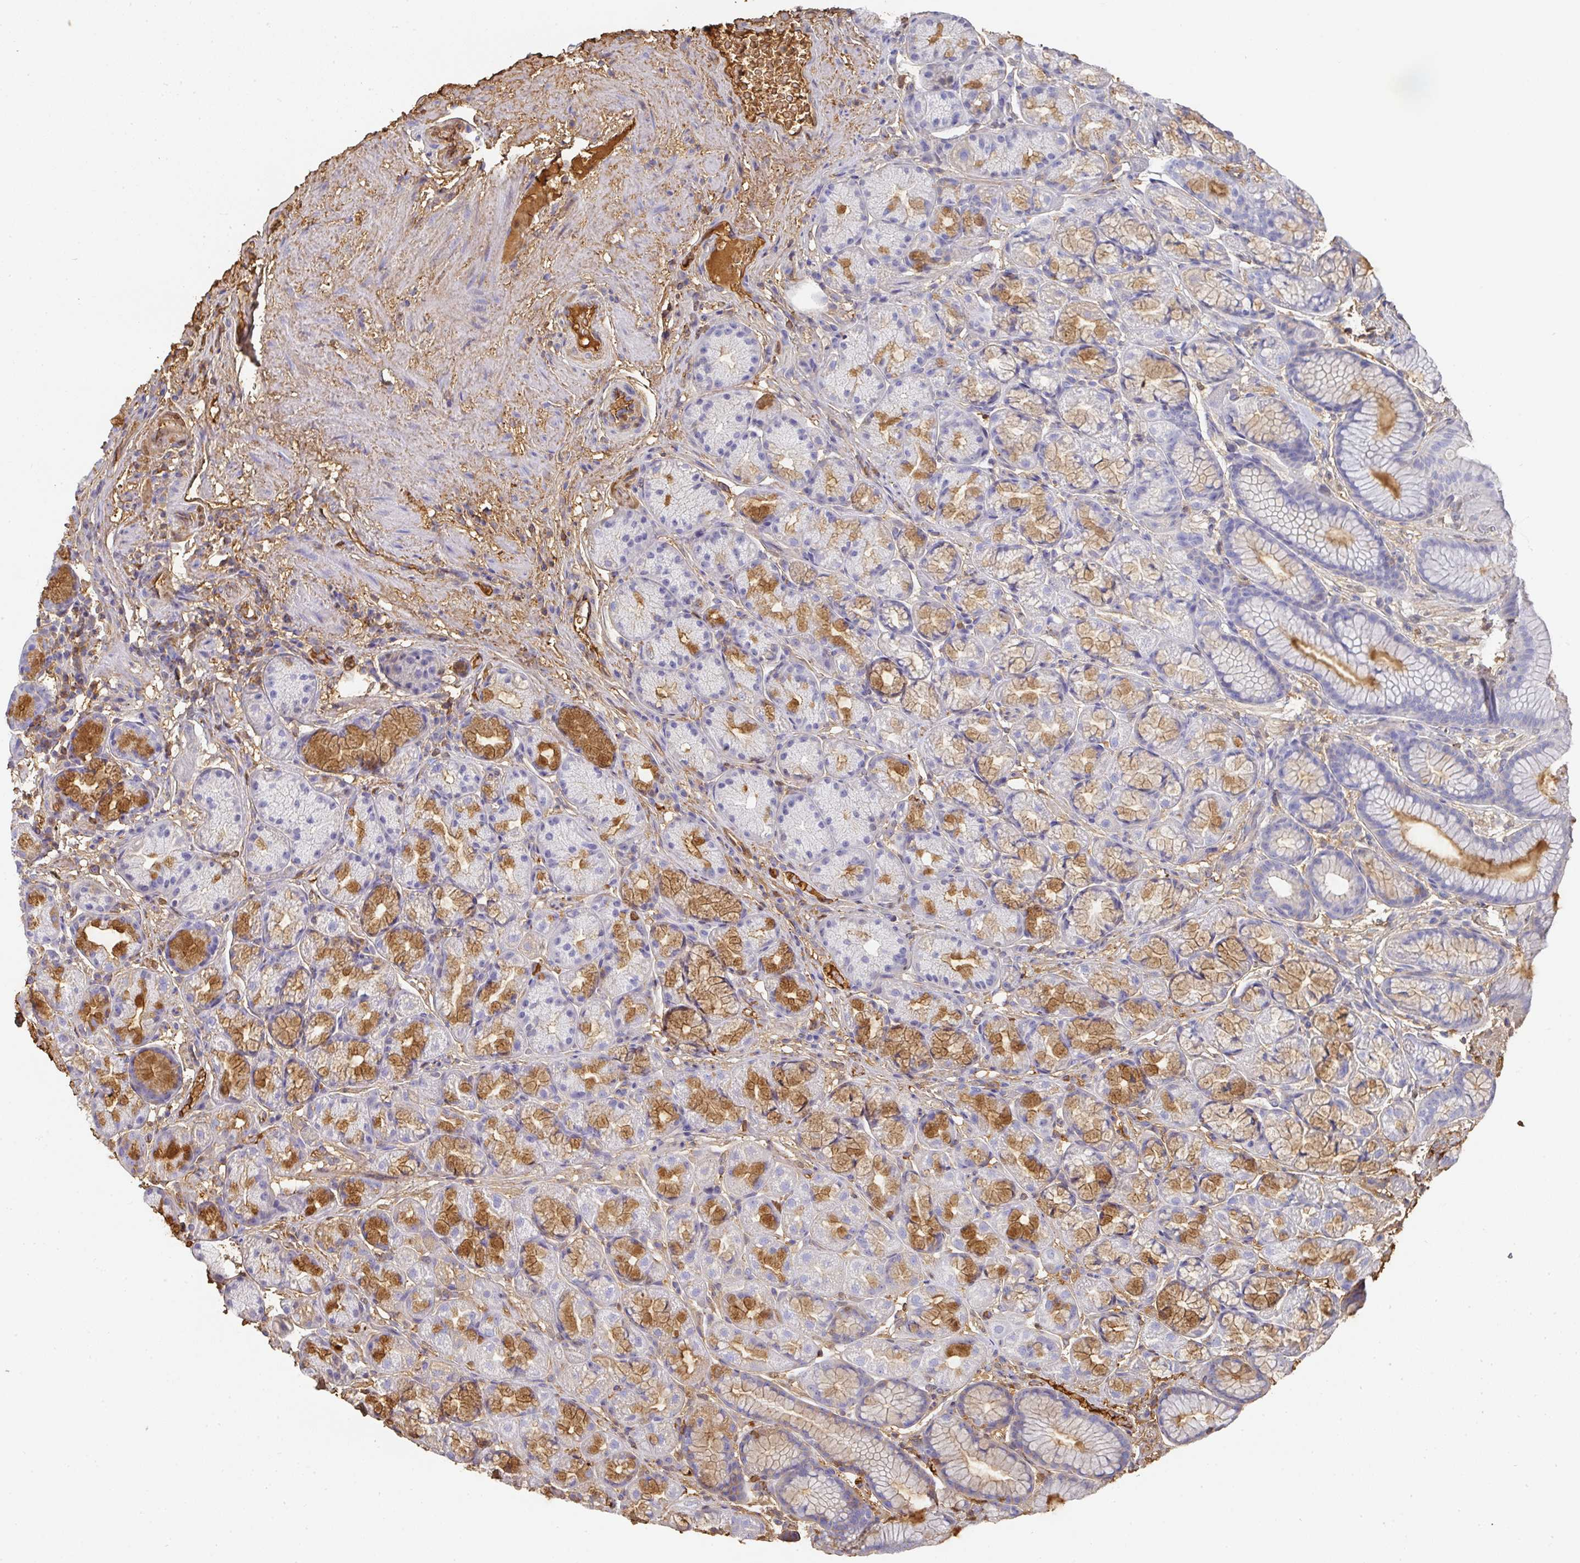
{"staining": {"intensity": "moderate", "quantity": "25%-75%", "location": "cytoplasmic/membranous"}, "tissue": "stomach", "cell_type": "Glandular cells", "image_type": "normal", "snomed": [{"axis": "morphology", "description": "Normal tissue, NOS"}, {"axis": "topography", "description": "Stomach, lower"}], "caption": "Immunohistochemical staining of benign human stomach demonstrates moderate cytoplasmic/membranous protein expression in approximately 25%-75% of glandular cells. (DAB IHC, brown staining for protein, blue staining for nuclei).", "gene": "ALB", "patient": {"sex": "male", "age": 67}}